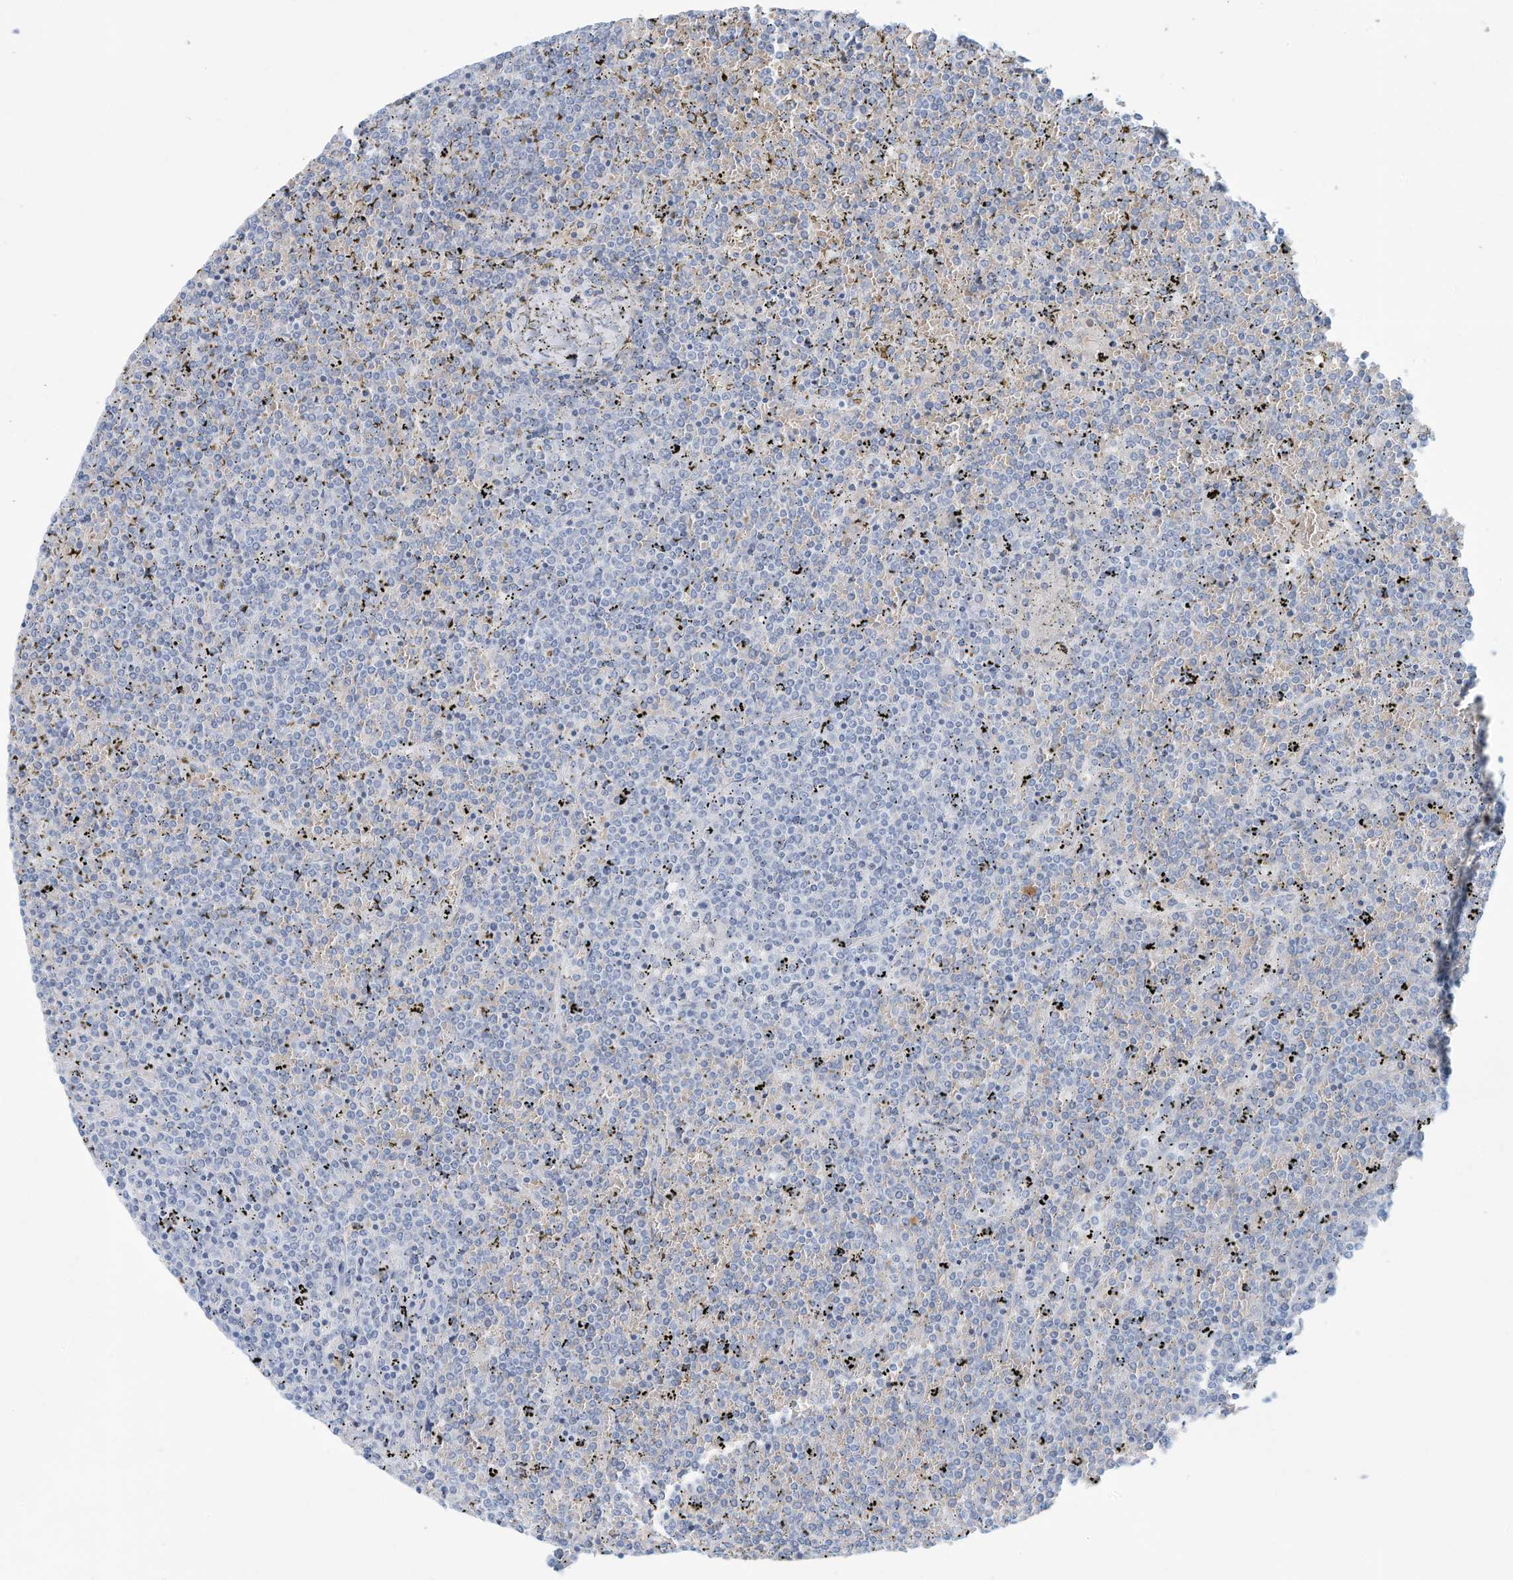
{"staining": {"intensity": "negative", "quantity": "none", "location": "none"}, "tissue": "lymphoma", "cell_type": "Tumor cells", "image_type": "cancer", "snomed": [{"axis": "morphology", "description": "Malignant lymphoma, non-Hodgkin's type, Low grade"}, {"axis": "topography", "description": "Spleen"}], "caption": "Immunohistochemical staining of human malignant lymphoma, non-Hodgkin's type (low-grade) demonstrates no significant staining in tumor cells.", "gene": "ERI2", "patient": {"sex": "female", "age": 19}}